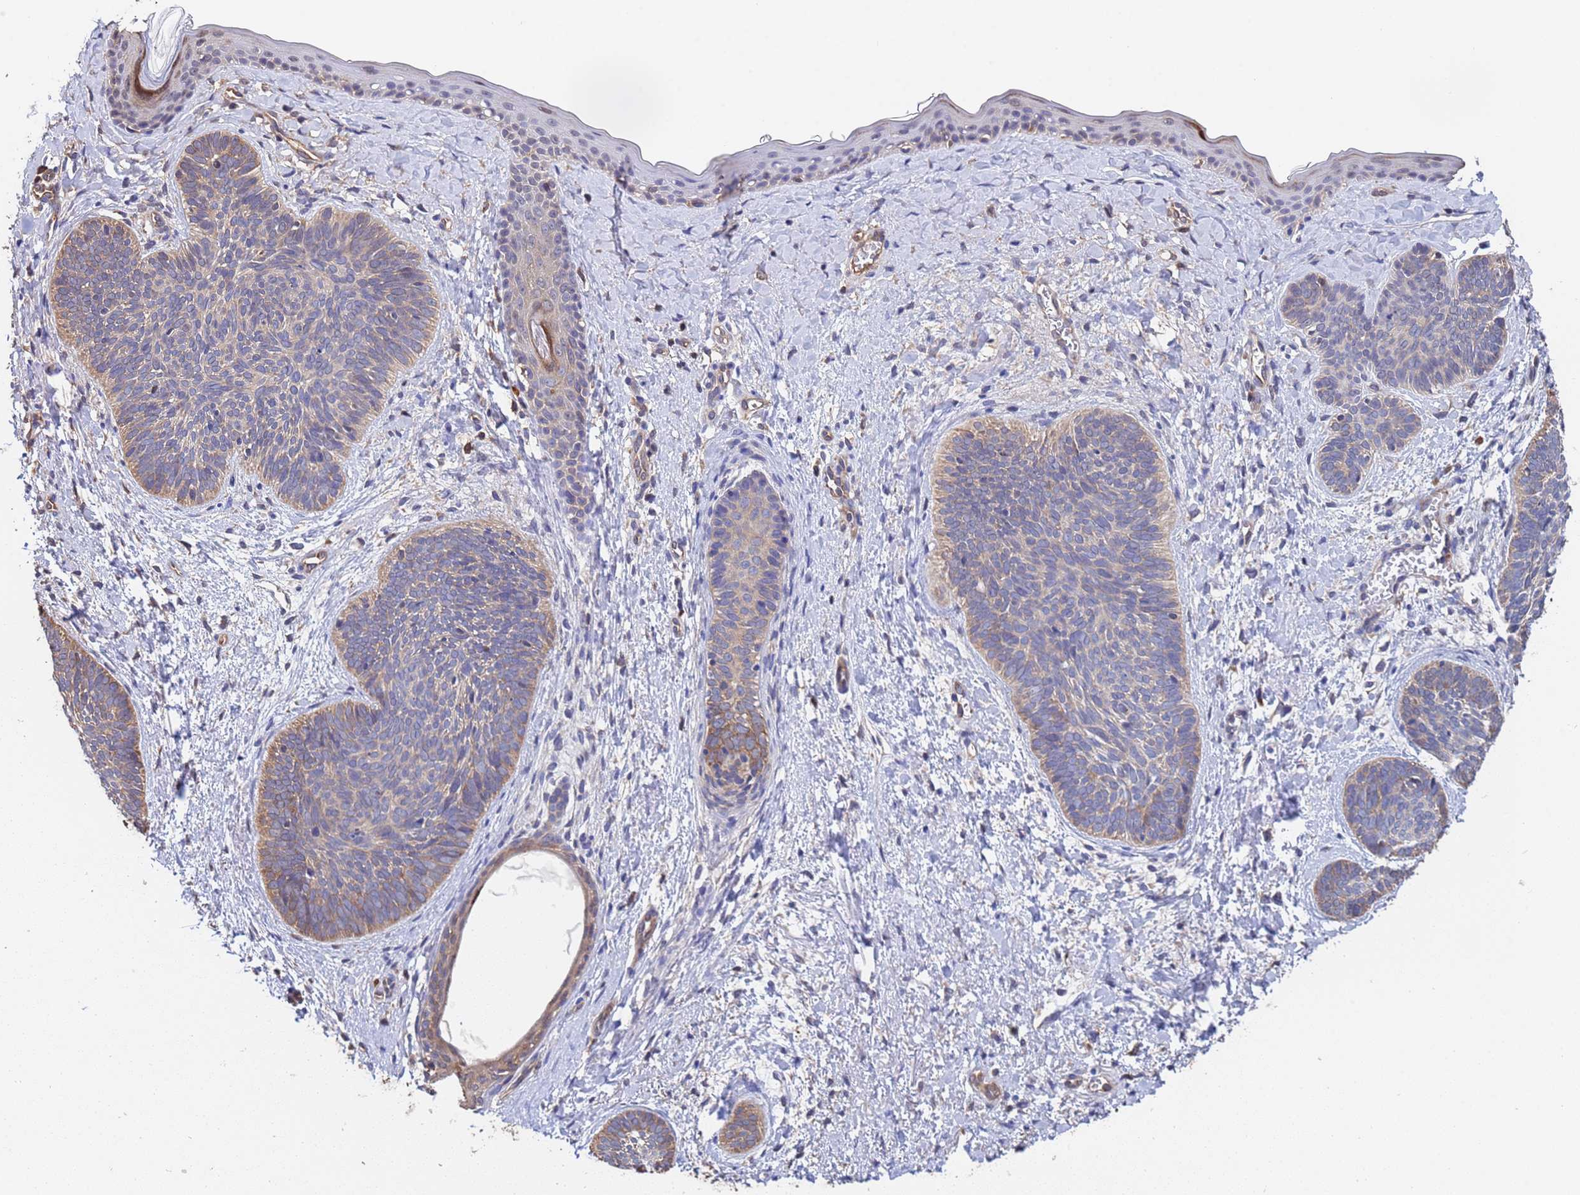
{"staining": {"intensity": "weak", "quantity": "25%-75%", "location": "cytoplasmic/membranous"}, "tissue": "skin cancer", "cell_type": "Tumor cells", "image_type": "cancer", "snomed": [{"axis": "morphology", "description": "Basal cell carcinoma"}, {"axis": "topography", "description": "Skin"}], "caption": "Protein staining of skin basal cell carcinoma tissue reveals weak cytoplasmic/membranous staining in approximately 25%-75% of tumor cells.", "gene": "FAM25A", "patient": {"sex": "female", "age": 81}}